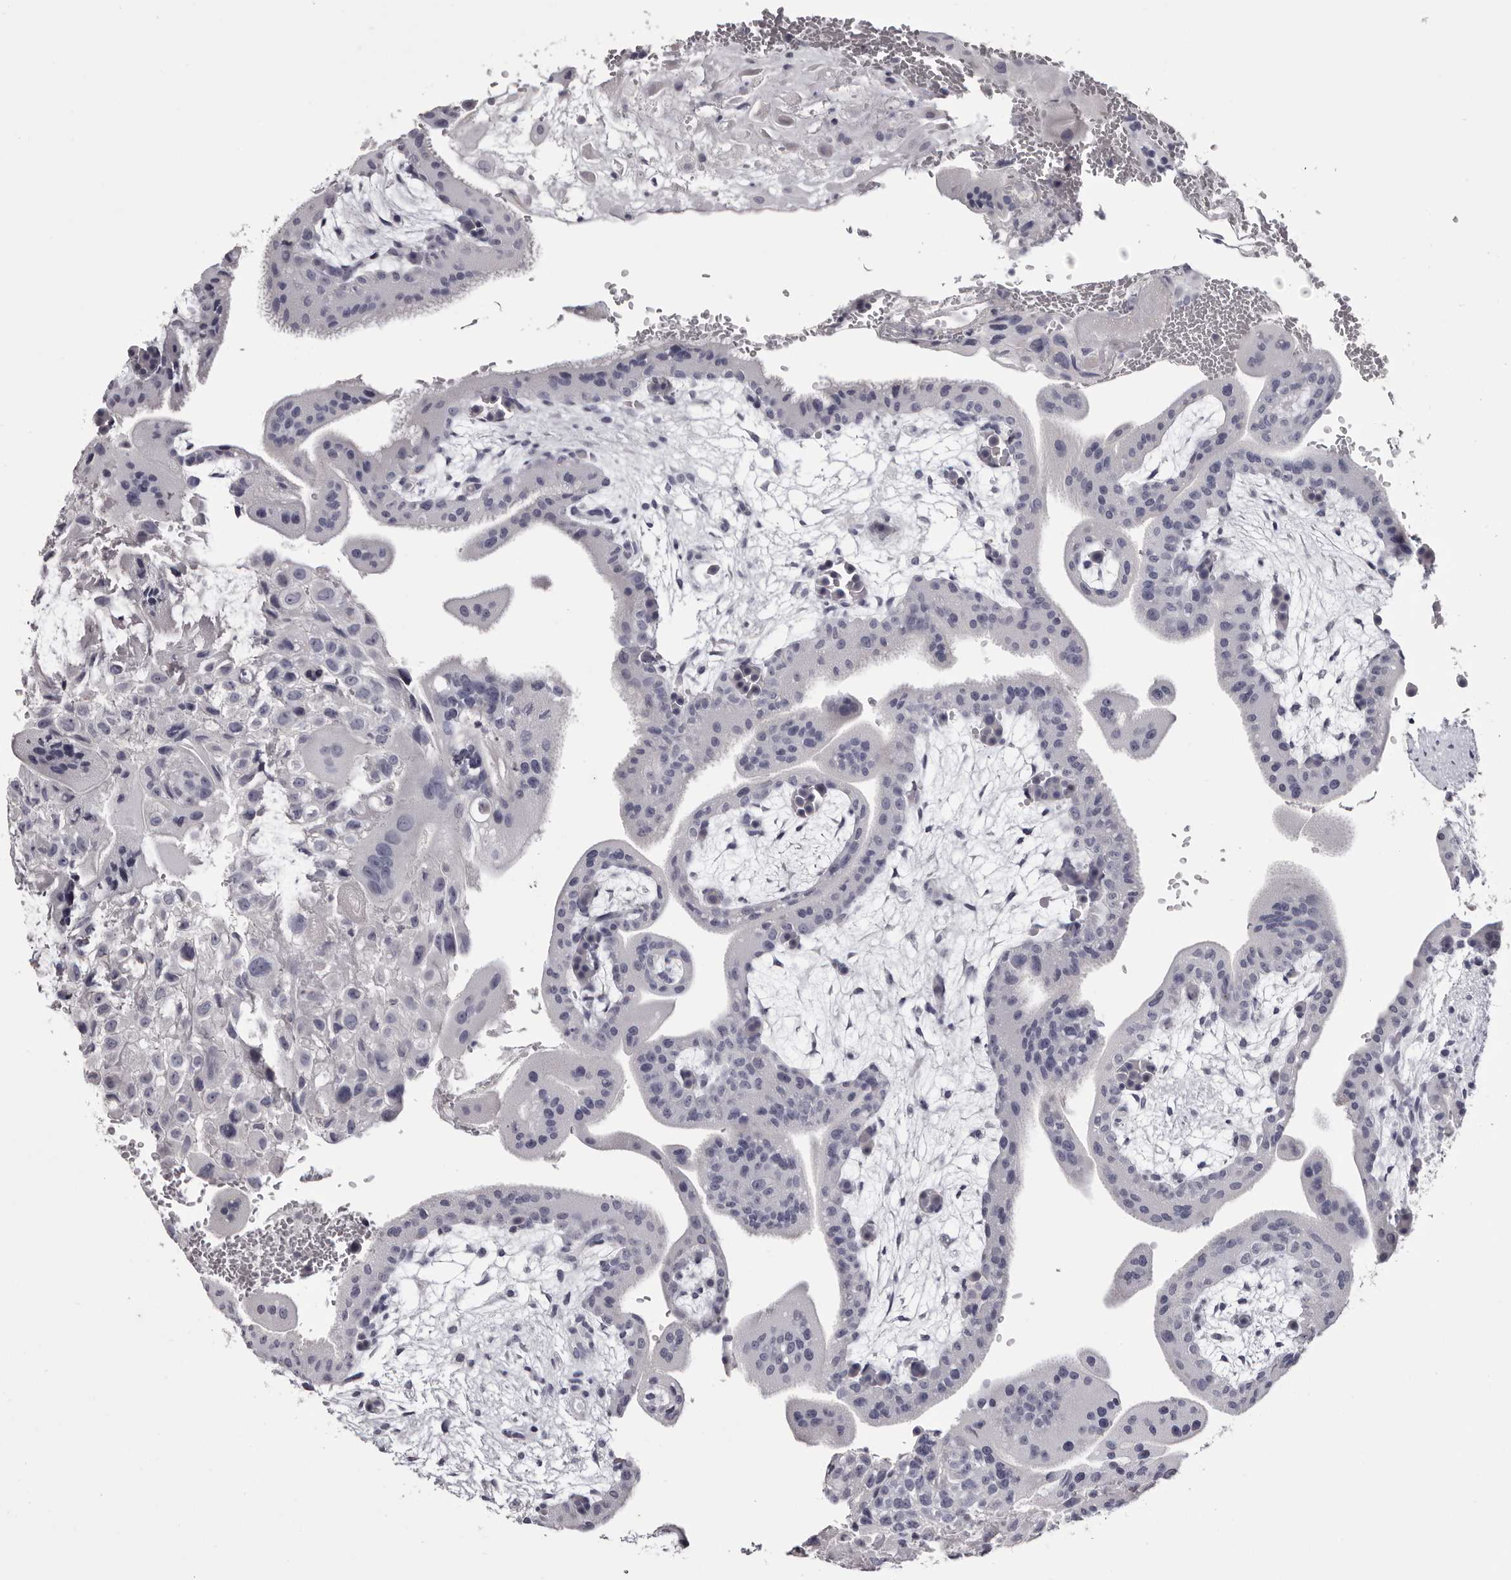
{"staining": {"intensity": "negative", "quantity": "none", "location": "none"}, "tissue": "placenta", "cell_type": "Trophoblastic cells", "image_type": "normal", "snomed": [{"axis": "morphology", "description": "Normal tissue, NOS"}, {"axis": "topography", "description": "Placenta"}], "caption": "This image is of unremarkable placenta stained with IHC to label a protein in brown with the nuclei are counter-stained blue. There is no expression in trophoblastic cells.", "gene": "CA6", "patient": {"sex": "female", "age": 35}}